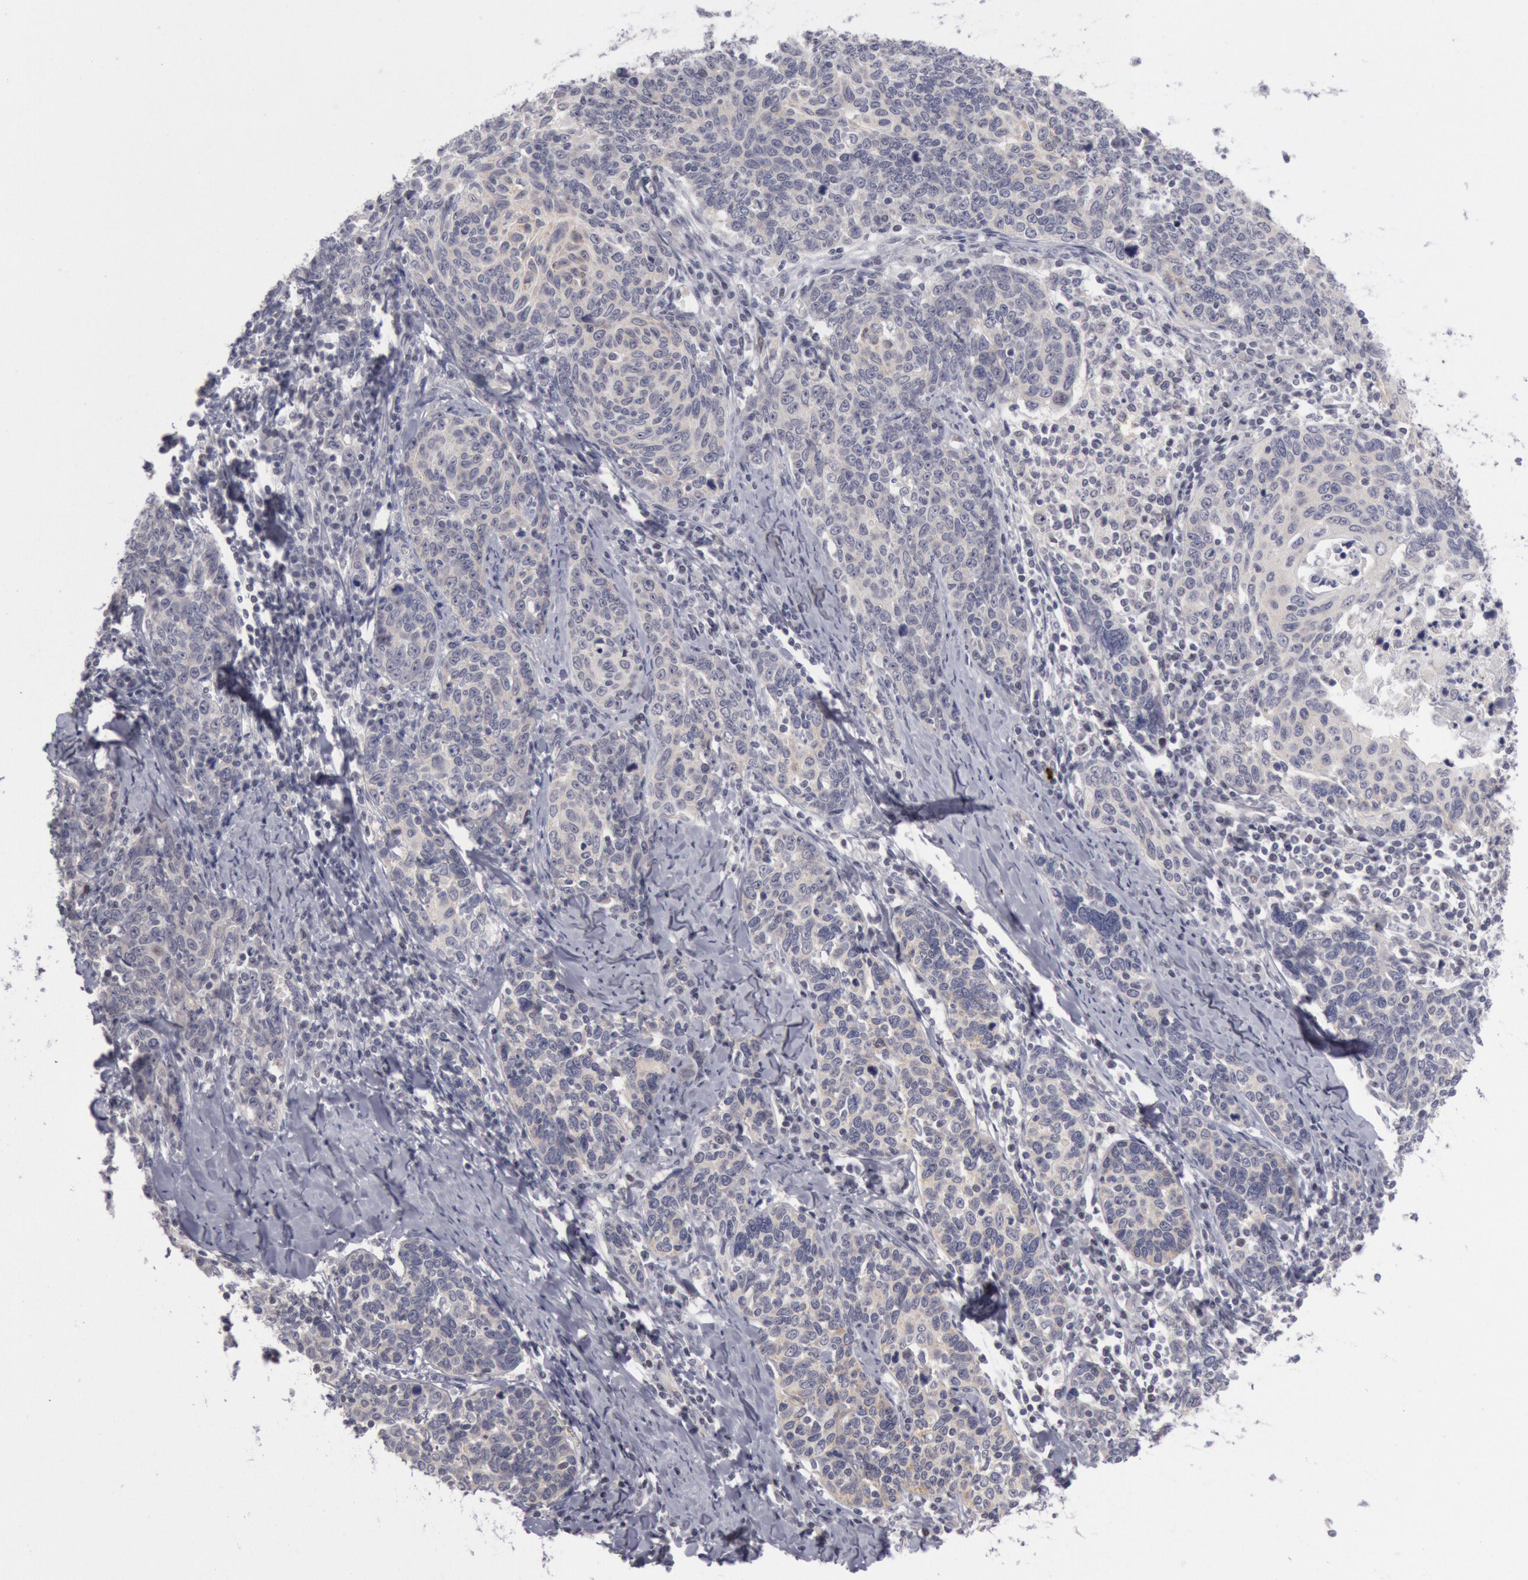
{"staining": {"intensity": "negative", "quantity": "none", "location": "none"}, "tissue": "cervical cancer", "cell_type": "Tumor cells", "image_type": "cancer", "snomed": [{"axis": "morphology", "description": "Squamous cell carcinoma, NOS"}, {"axis": "topography", "description": "Cervix"}], "caption": "Immunohistochemistry (IHC) image of neoplastic tissue: cervical cancer stained with DAB shows no significant protein positivity in tumor cells.", "gene": "JOSD1", "patient": {"sex": "female", "age": 41}}